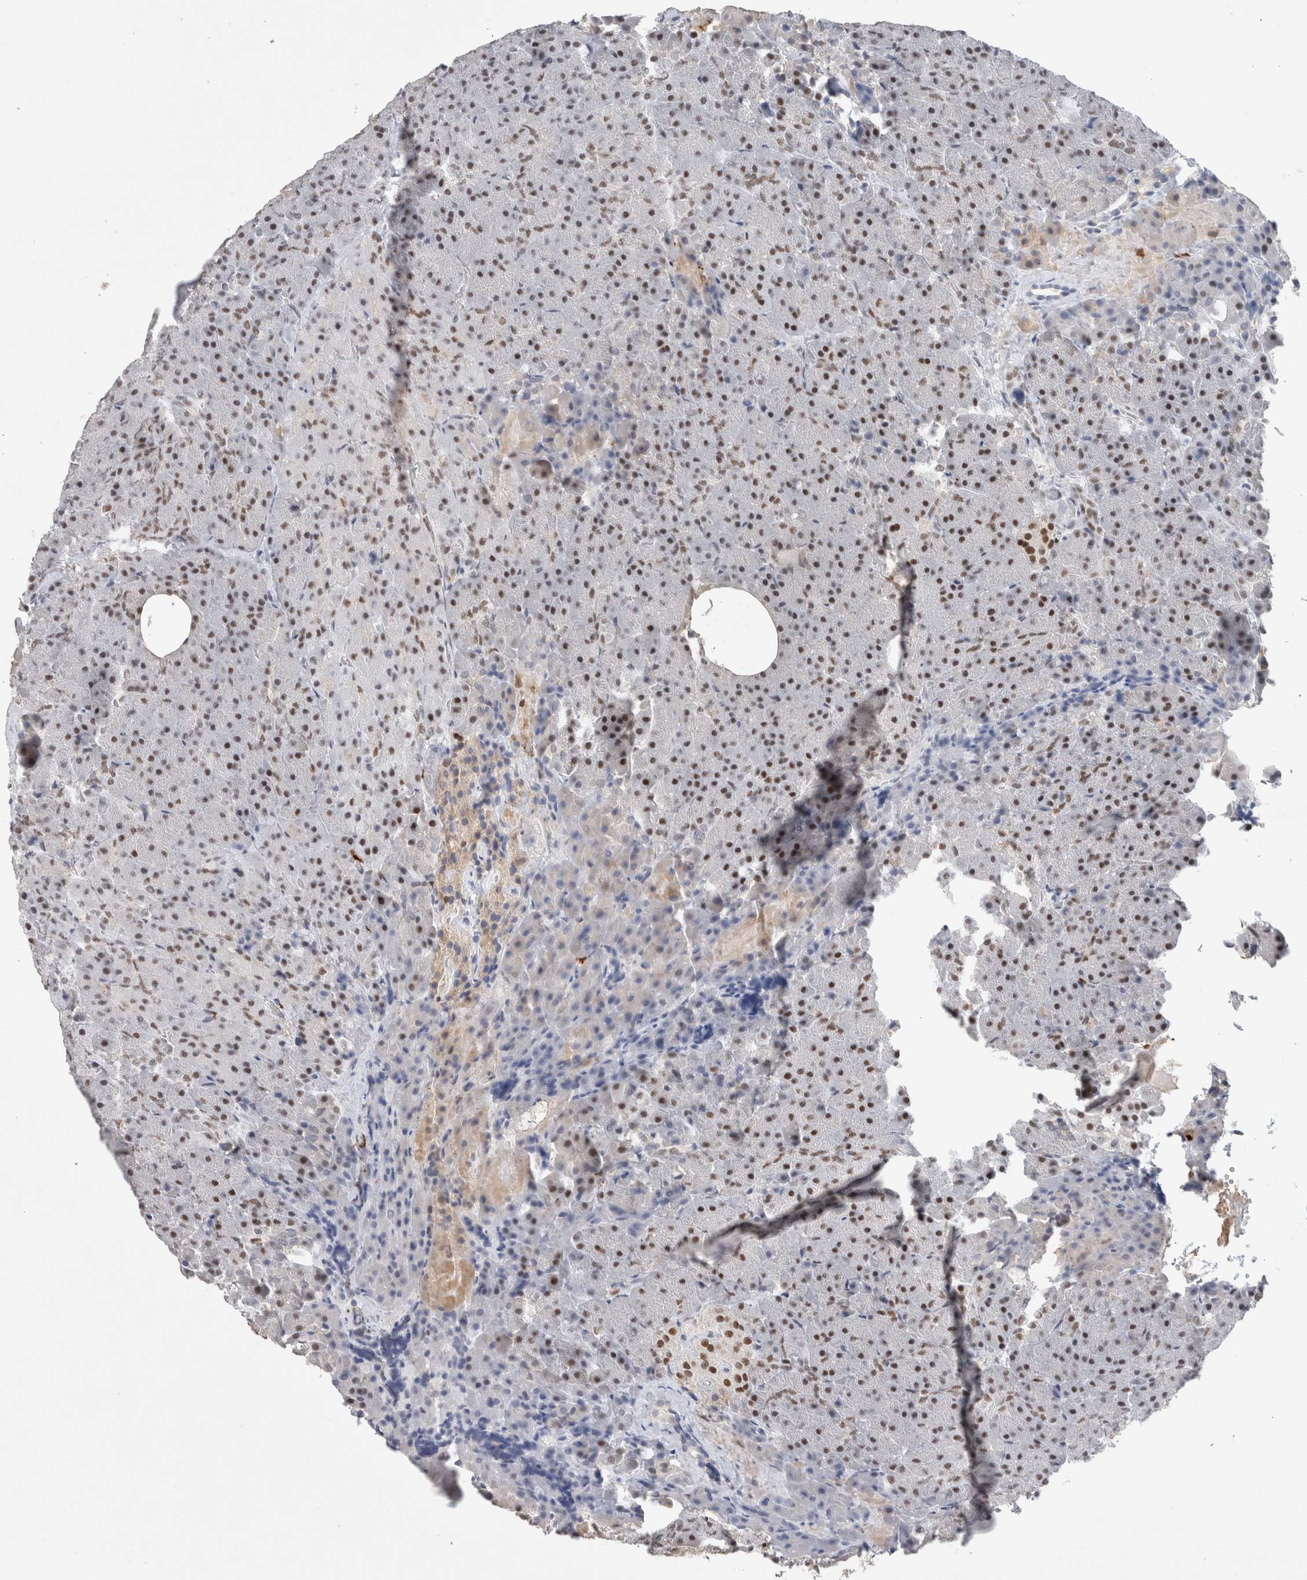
{"staining": {"intensity": "strong", "quantity": ">75%", "location": "nuclear"}, "tissue": "pancreas", "cell_type": "Exocrine glandular cells", "image_type": "normal", "snomed": [{"axis": "morphology", "description": "Normal tissue, NOS"}, {"axis": "morphology", "description": "Carcinoid, malignant, NOS"}, {"axis": "topography", "description": "Pancreas"}], "caption": "Immunohistochemistry (IHC) micrograph of benign pancreas stained for a protein (brown), which displays high levels of strong nuclear positivity in about >75% of exocrine glandular cells.", "gene": "COPS7A", "patient": {"sex": "female", "age": 35}}